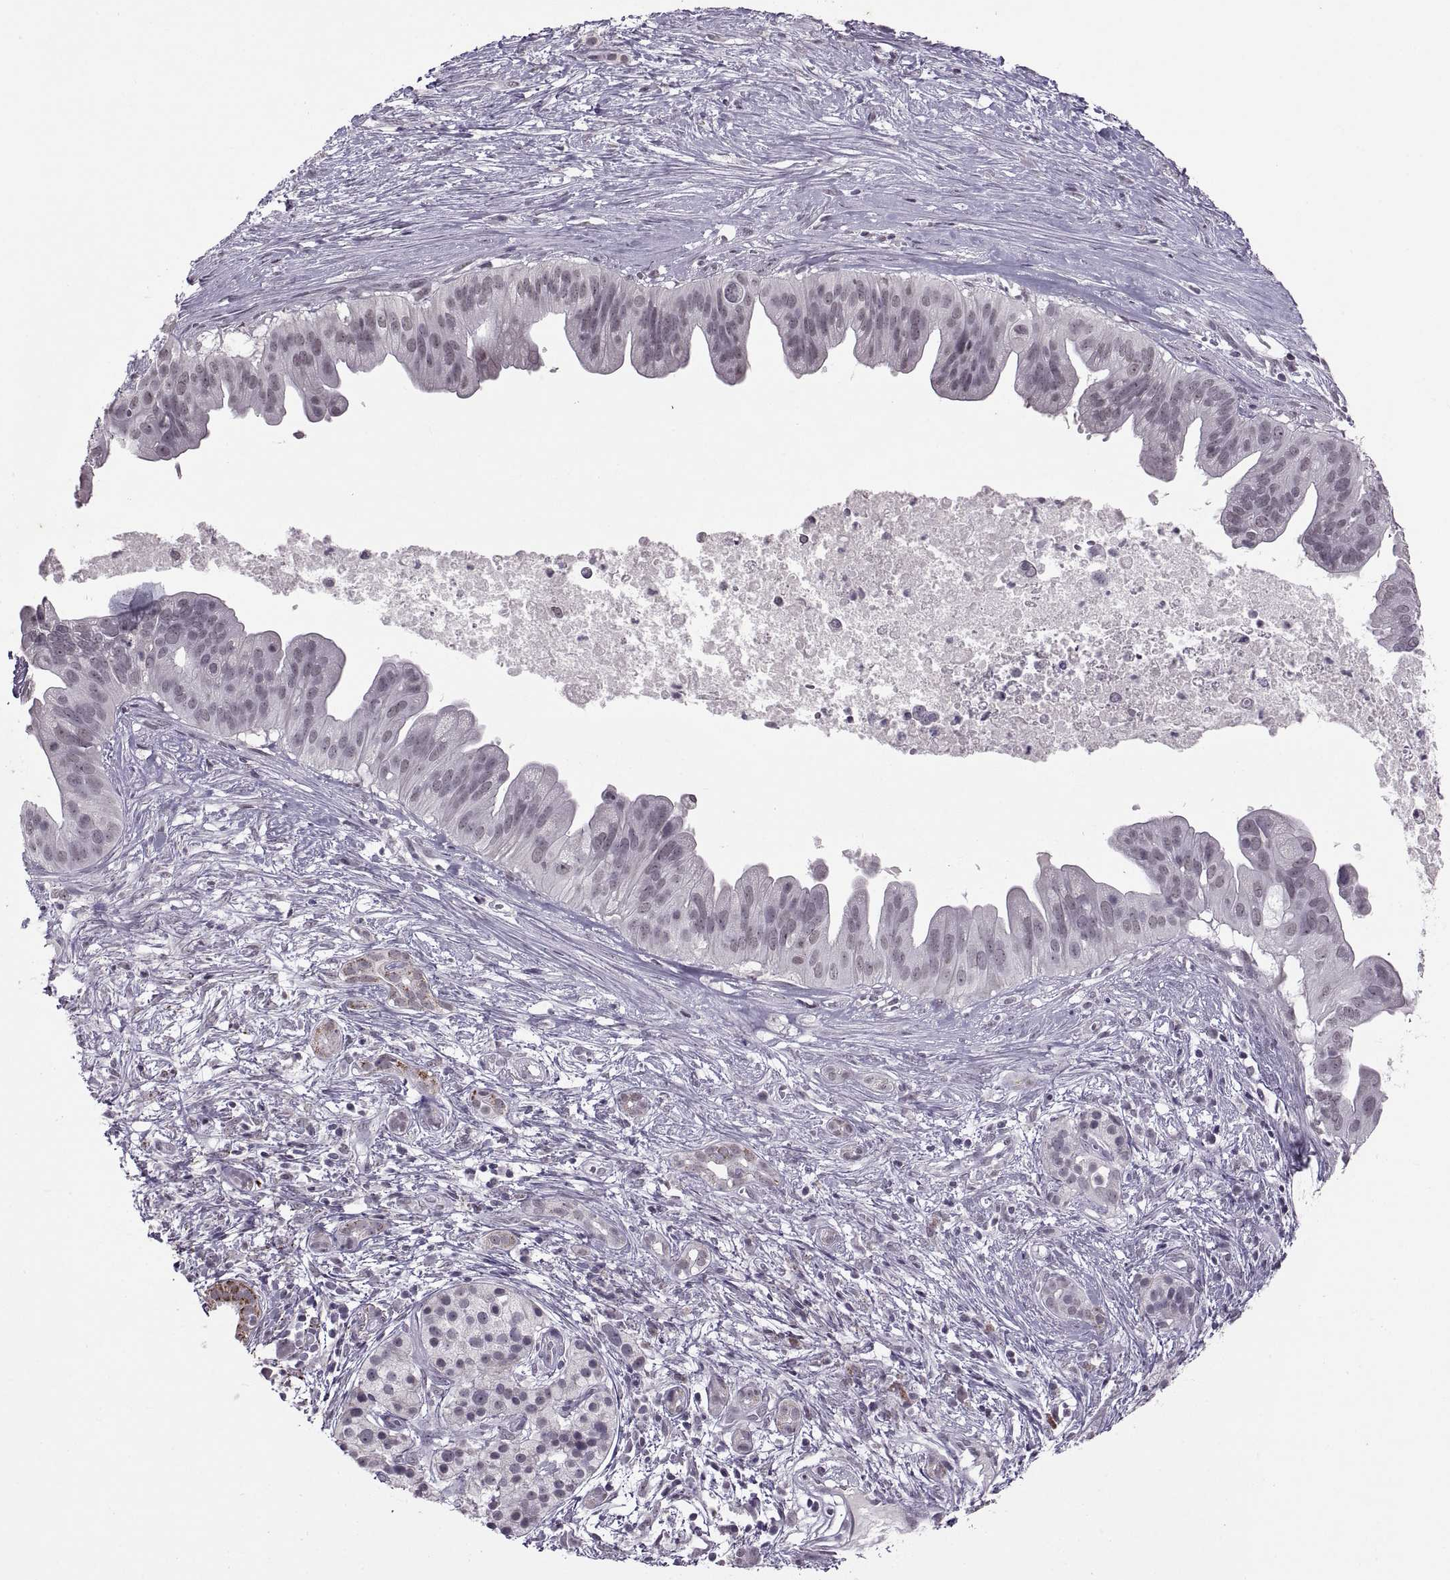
{"staining": {"intensity": "negative", "quantity": "none", "location": "none"}, "tissue": "pancreatic cancer", "cell_type": "Tumor cells", "image_type": "cancer", "snomed": [{"axis": "morphology", "description": "Adenocarcinoma, NOS"}, {"axis": "topography", "description": "Pancreas"}], "caption": "High power microscopy image of an immunohistochemistry (IHC) image of pancreatic cancer (adenocarcinoma), revealing no significant staining in tumor cells.", "gene": "OTP", "patient": {"sex": "male", "age": 61}}